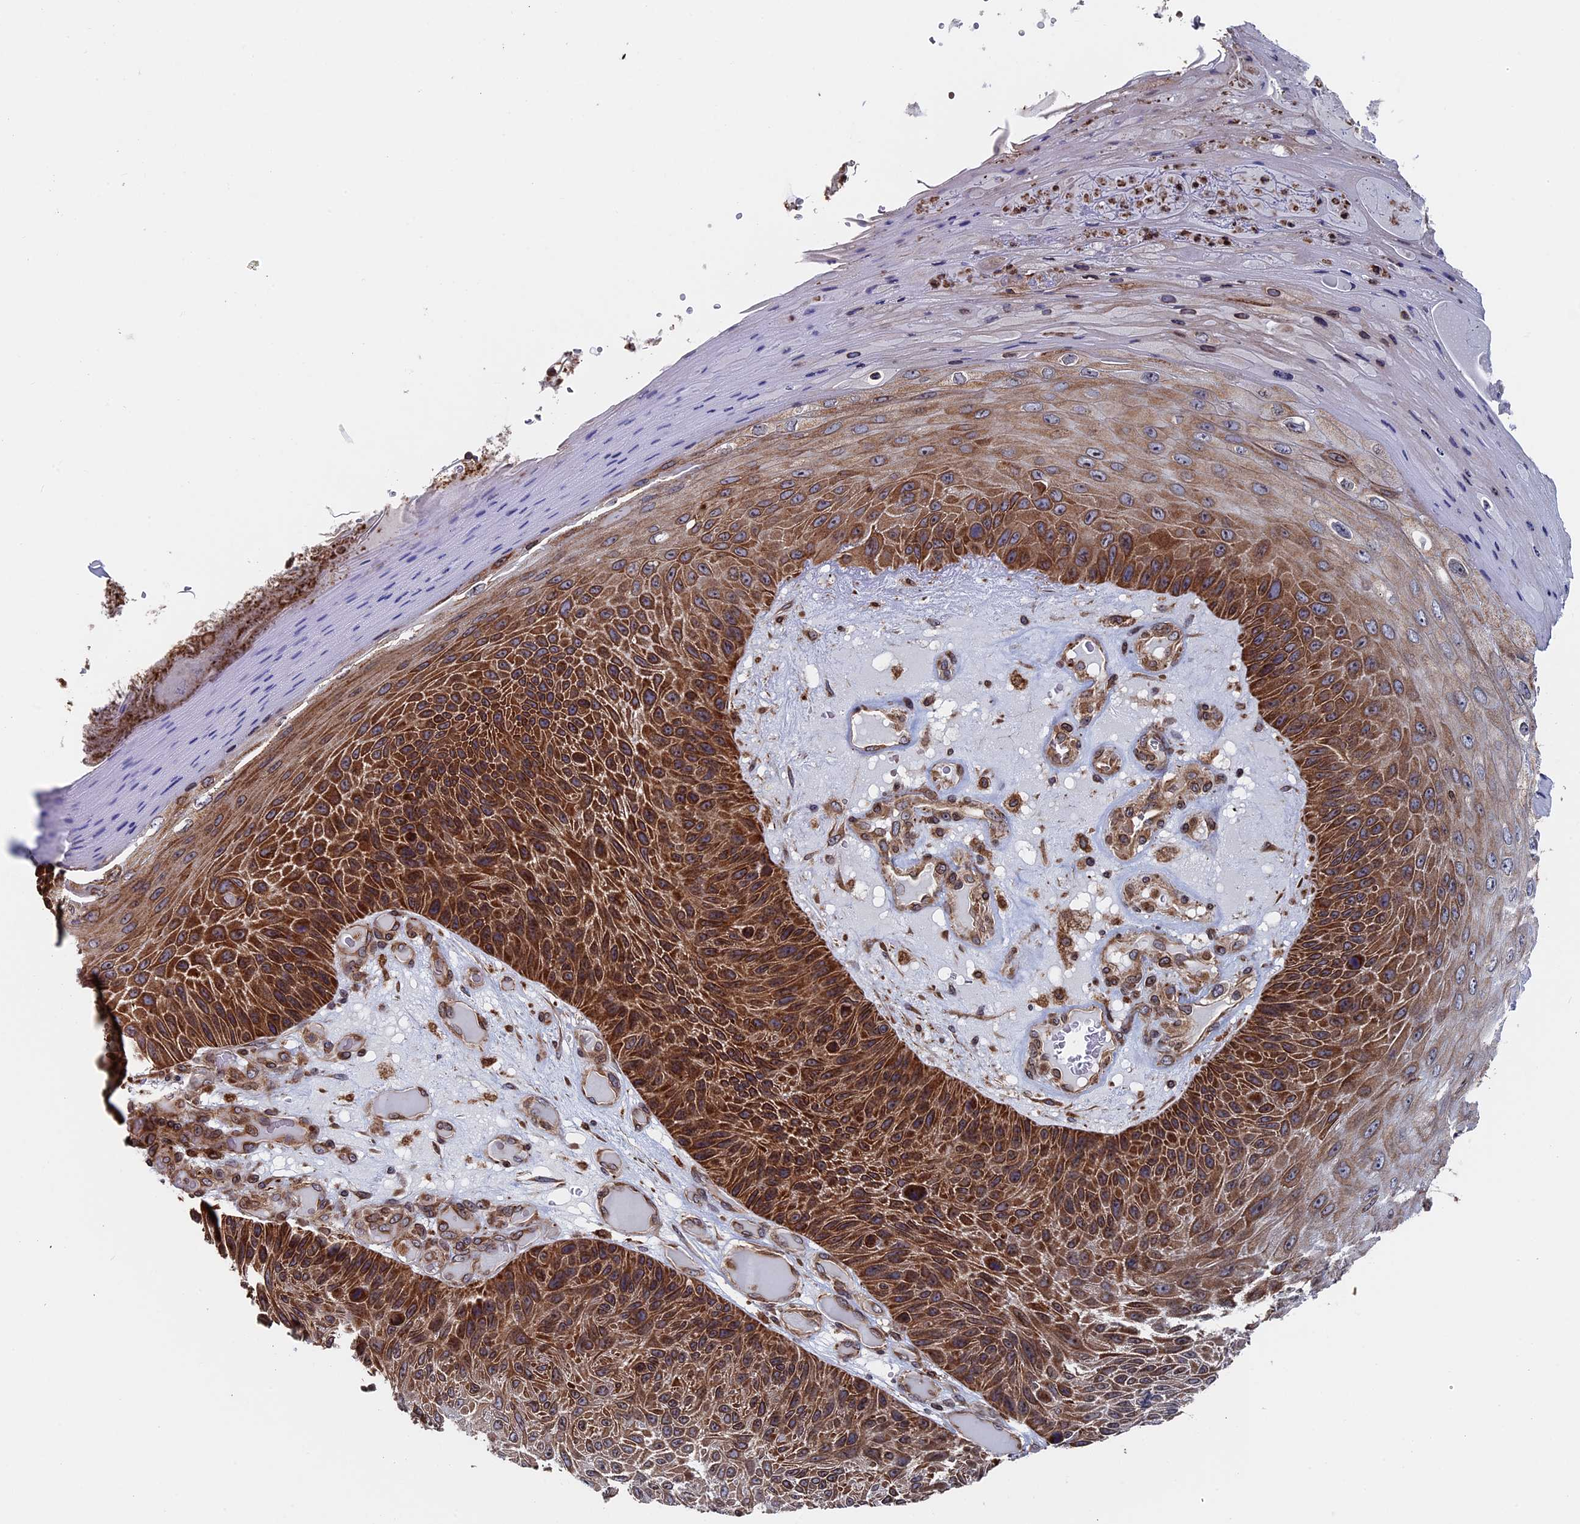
{"staining": {"intensity": "strong", "quantity": ">75%", "location": "cytoplasmic/membranous"}, "tissue": "skin cancer", "cell_type": "Tumor cells", "image_type": "cancer", "snomed": [{"axis": "morphology", "description": "Squamous cell carcinoma, NOS"}, {"axis": "topography", "description": "Skin"}], "caption": "Skin cancer (squamous cell carcinoma) stained for a protein exhibits strong cytoplasmic/membranous positivity in tumor cells.", "gene": "RPUSD1", "patient": {"sex": "female", "age": 88}}